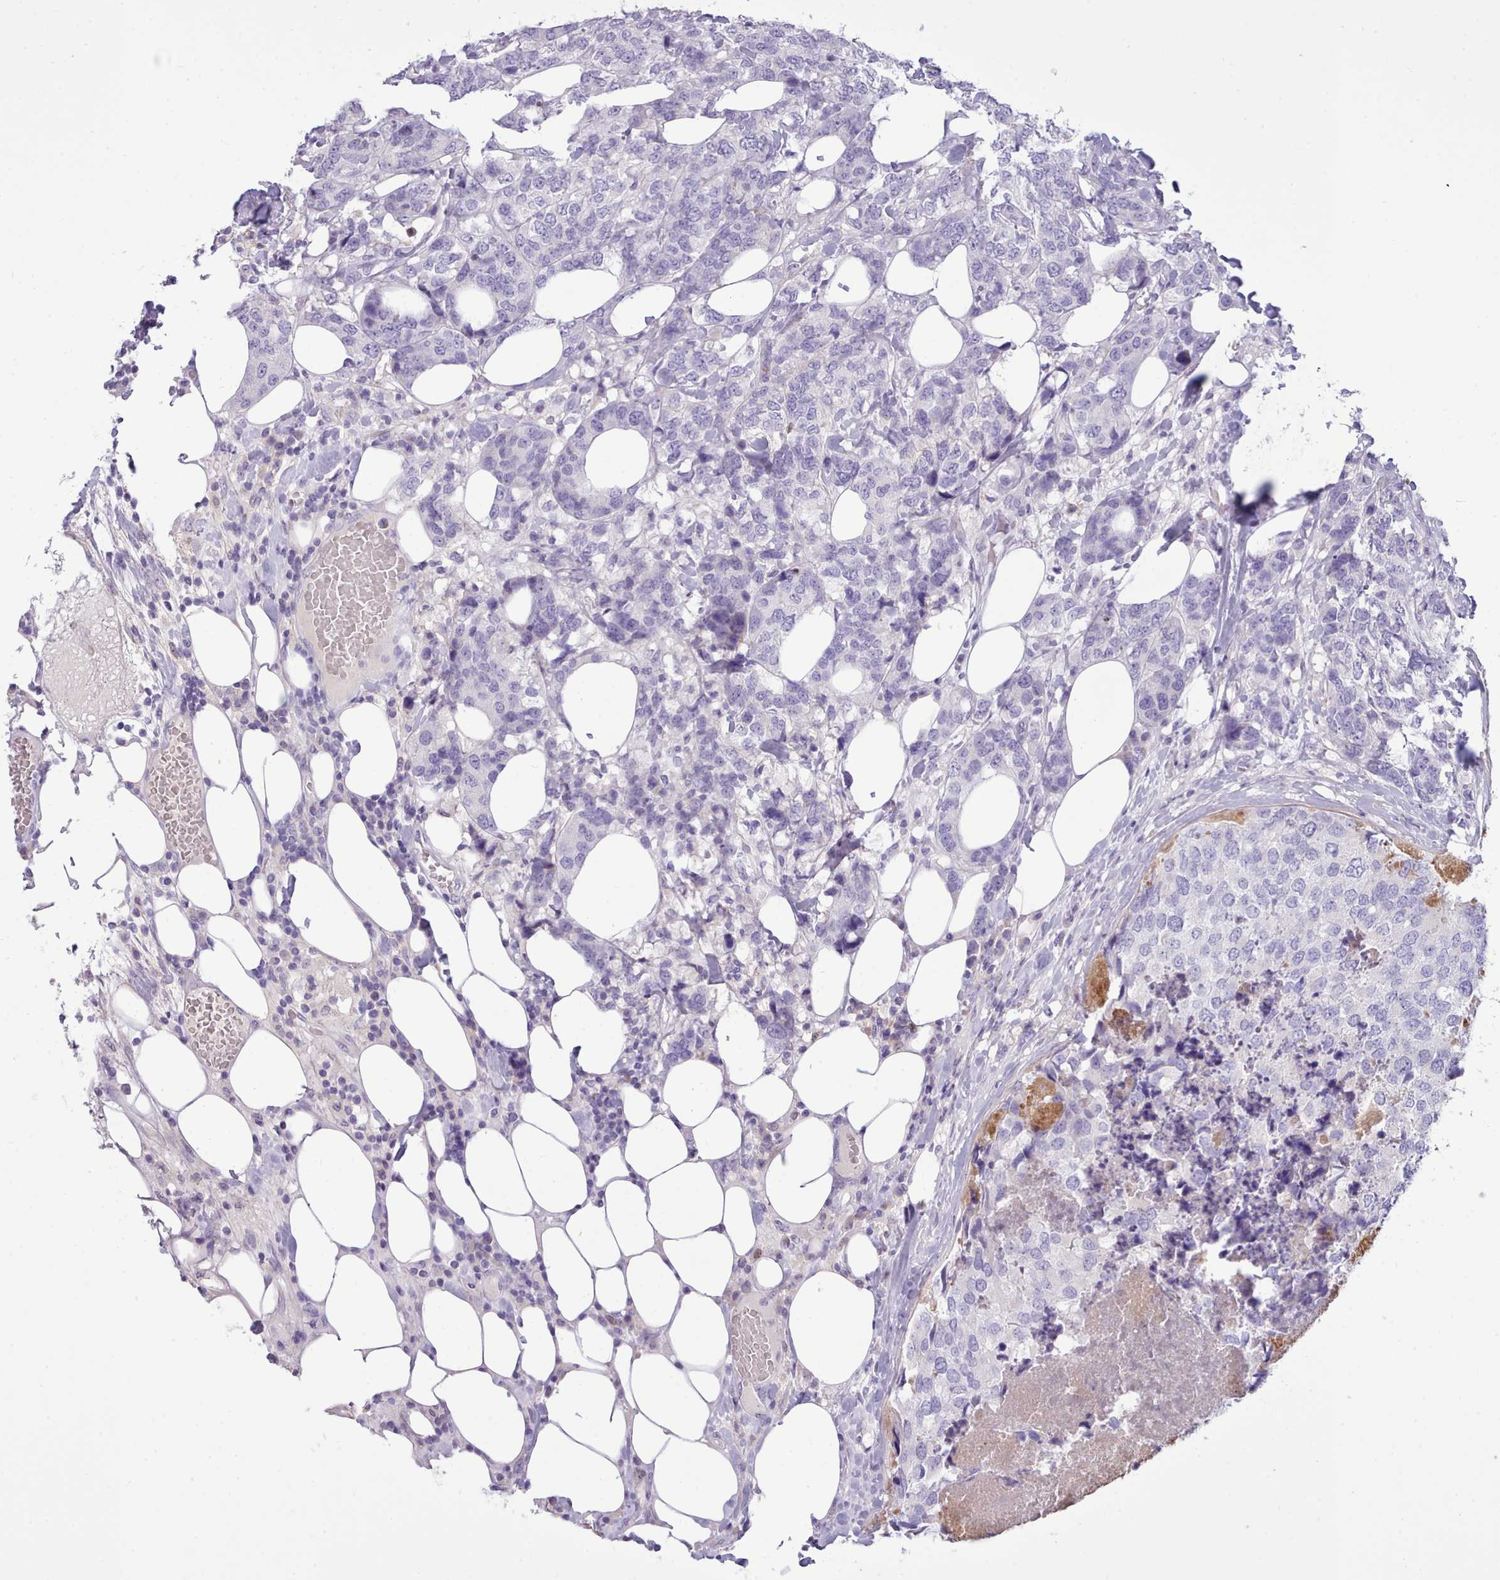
{"staining": {"intensity": "negative", "quantity": "none", "location": "none"}, "tissue": "breast cancer", "cell_type": "Tumor cells", "image_type": "cancer", "snomed": [{"axis": "morphology", "description": "Lobular carcinoma"}, {"axis": "topography", "description": "Breast"}], "caption": "Protein analysis of lobular carcinoma (breast) reveals no significant staining in tumor cells.", "gene": "CYP2A13", "patient": {"sex": "female", "age": 59}}